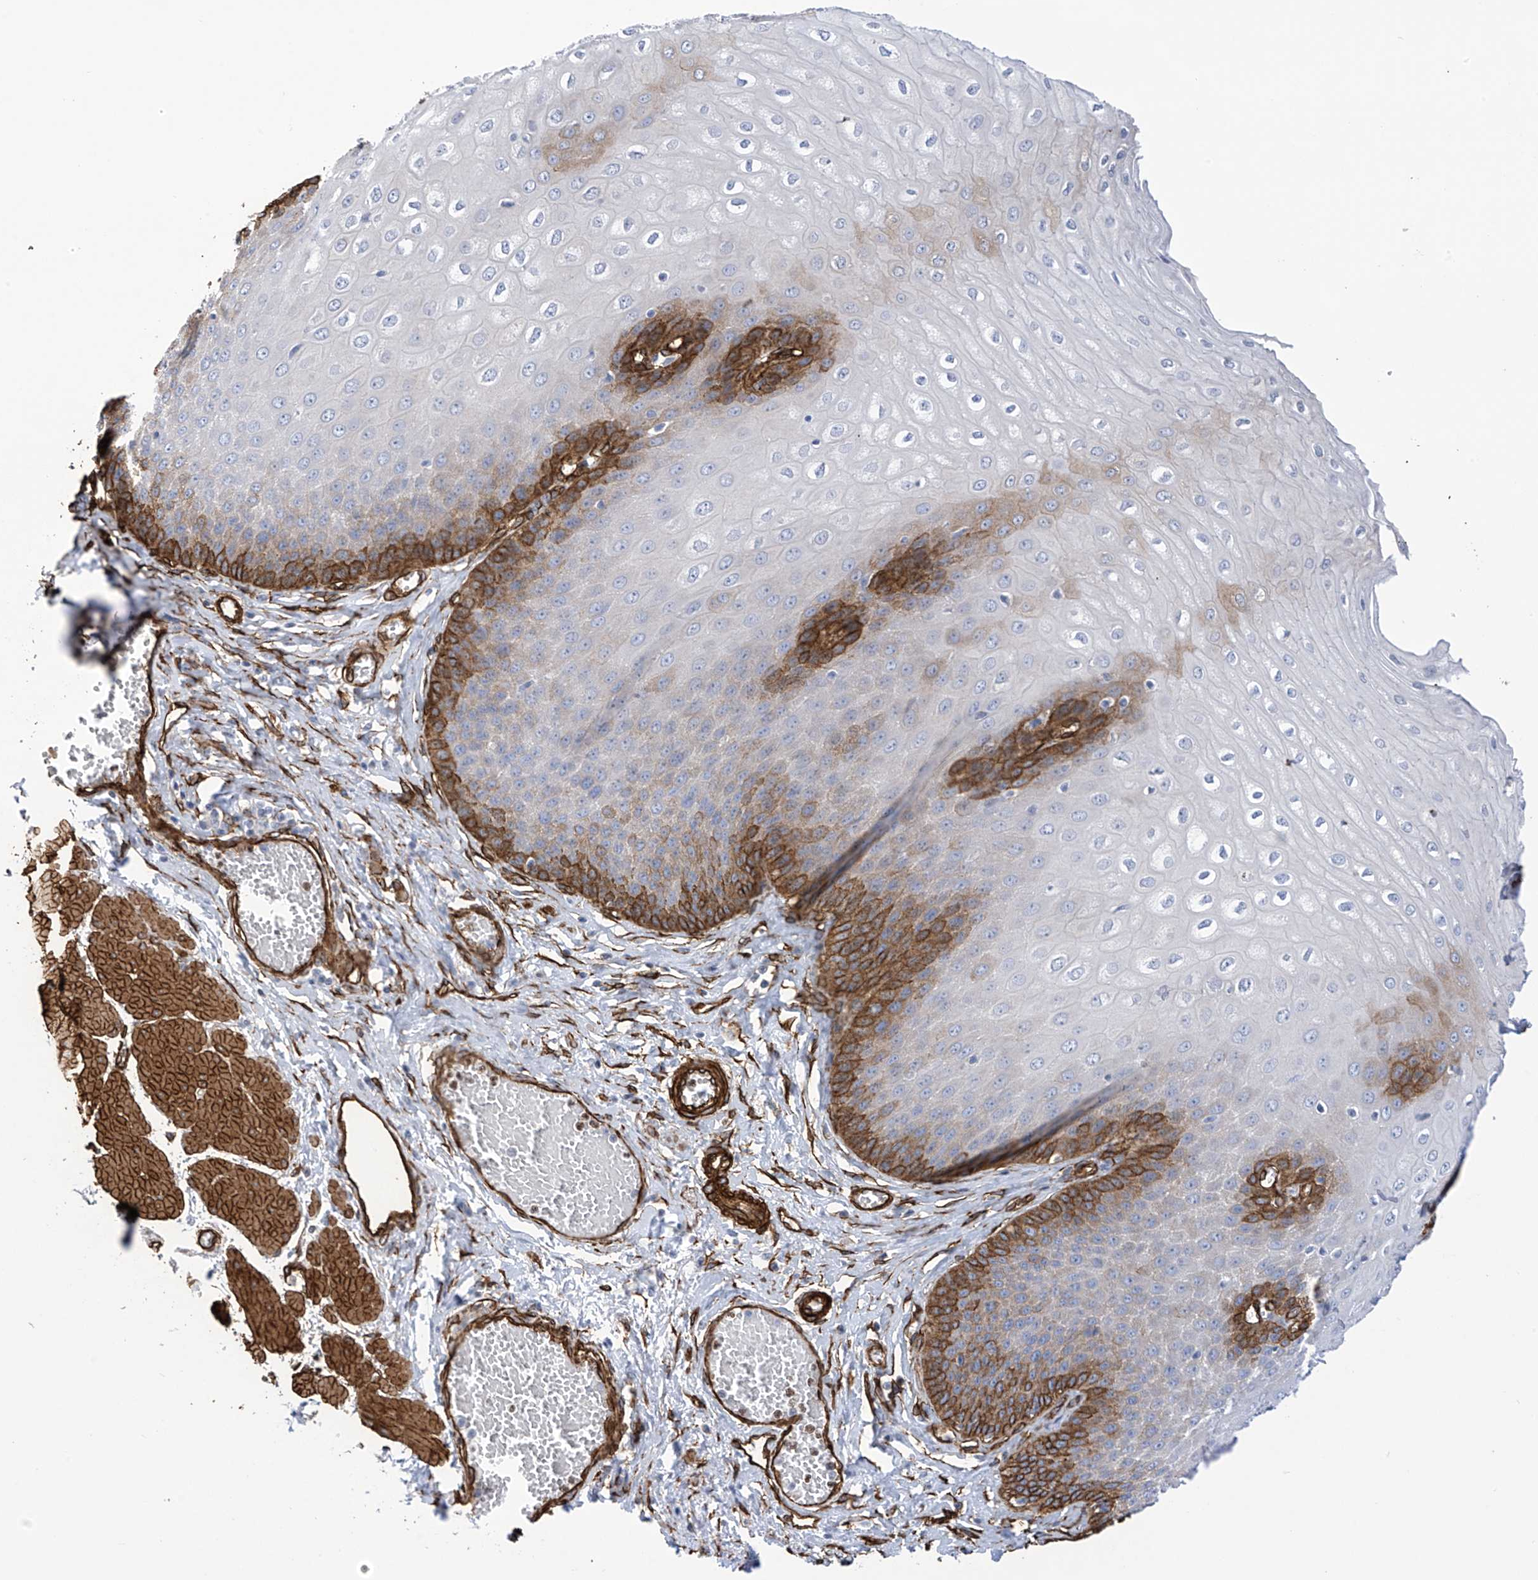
{"staining": {"intensity": "strong", "quantity": "25%-75%", "location": "cytoplasmic/membranous"}, "tissue": "esophagus", "cell_type": "Squamous epithelial cells", "image_type": "normal", "snomed": [{"axis": "morphology", "description": "Normal tissue, NOS"}, {"axis": "topography", "description": "Esophagus"}], "caption": "Protein staining reveals strong cytoplasmic/membranous positivity in about 25%-75% of squamous epithelial cells in benign esophagus.", "gene": "UBTD1", "patient": {"sex": "male", "age": 60}}